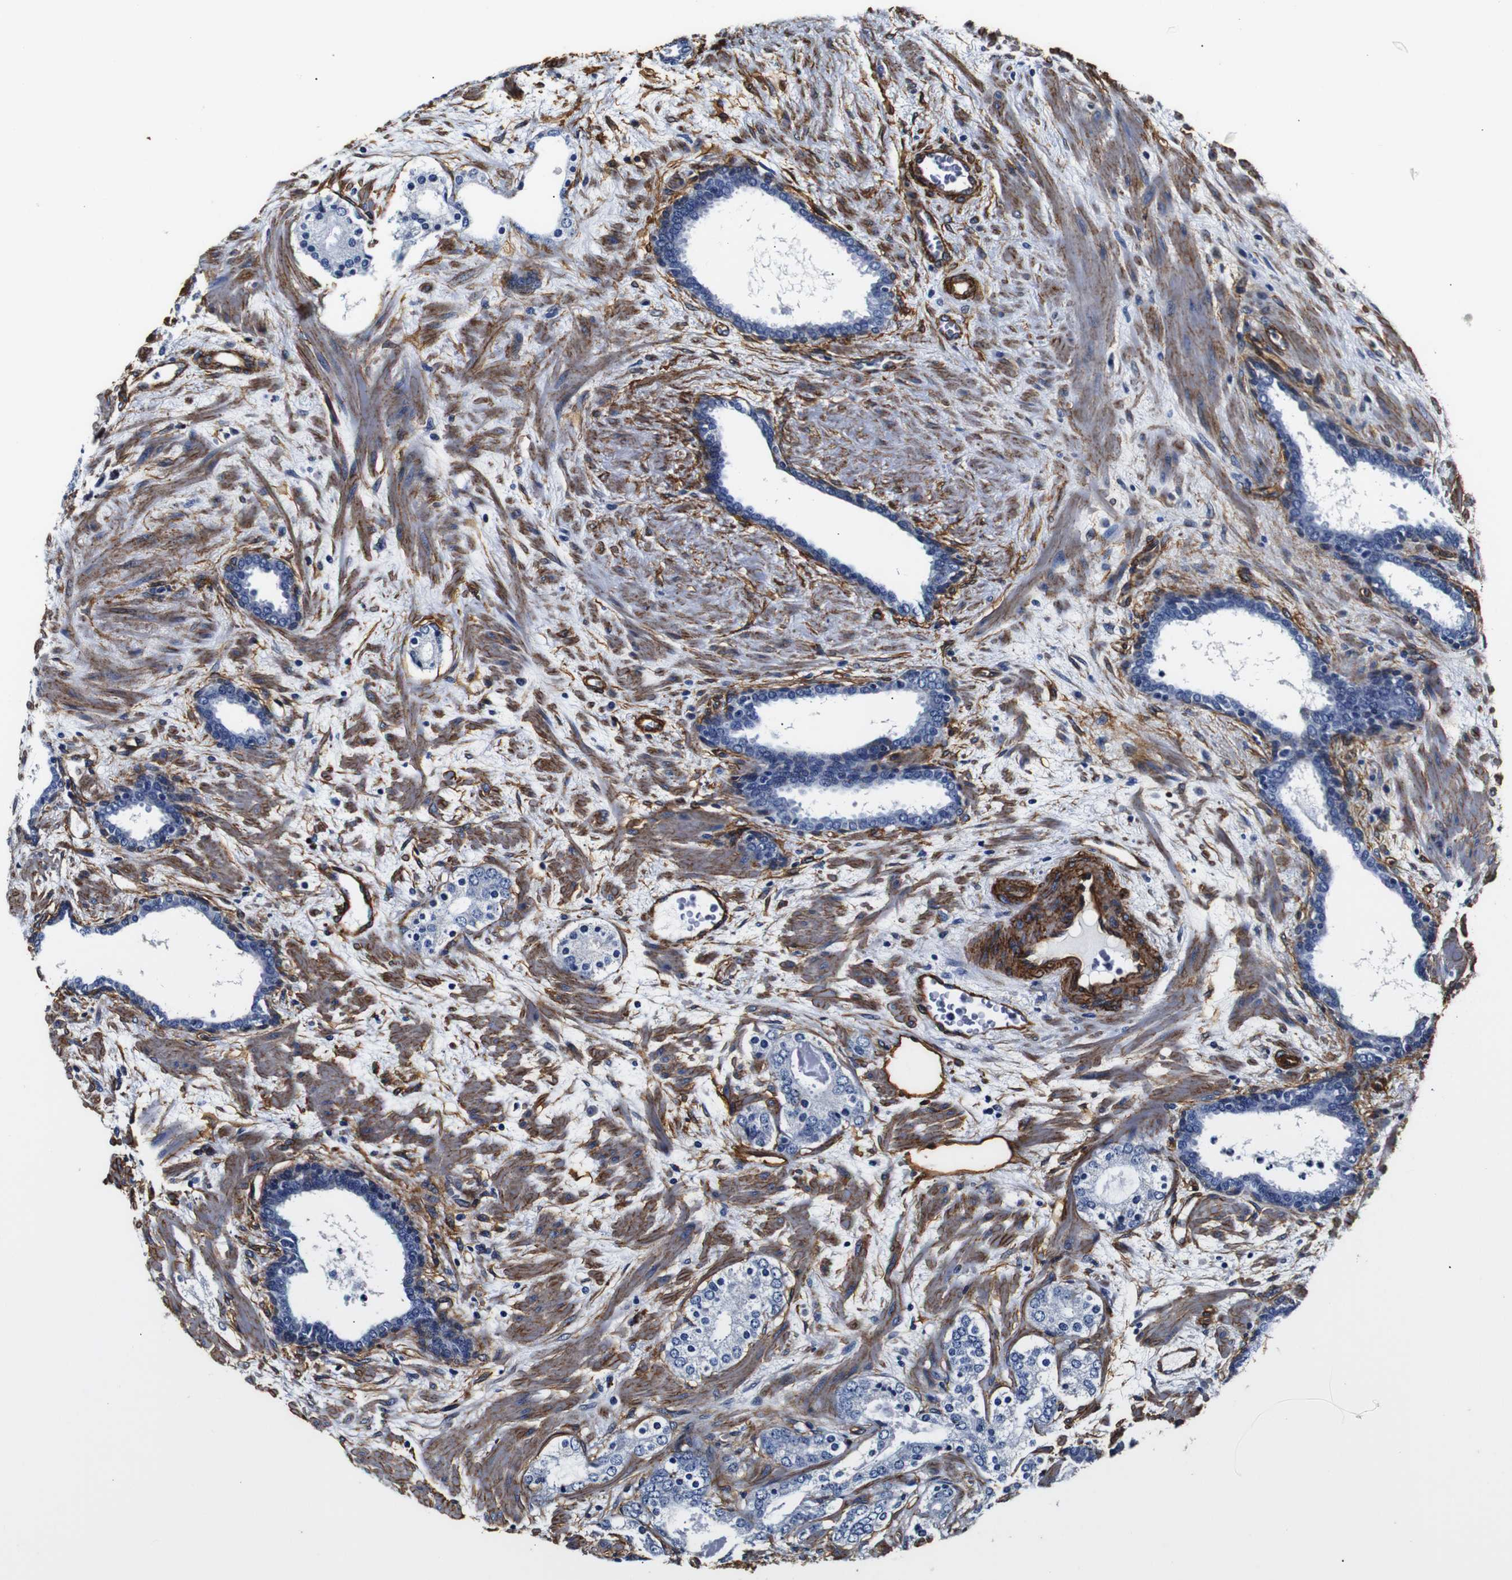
{"staining": {"intensity": "negative", "quantity": "none", "location": "none"}, "tissue": "prostate cancer", "cell_type": "Tumor cells", "image_type": "cancer", "snomed": [{"axis": "morphology", "description": "Adenocarcinoma, Low grade"}, {"axis": "topography", "description": "Prostate"}], "caption": "Immunohistochemistry of prostate cancer exhibits no staining in tumor cells.", "gene": "CAV2", "patient": {"sex": "male", "age": 63}}